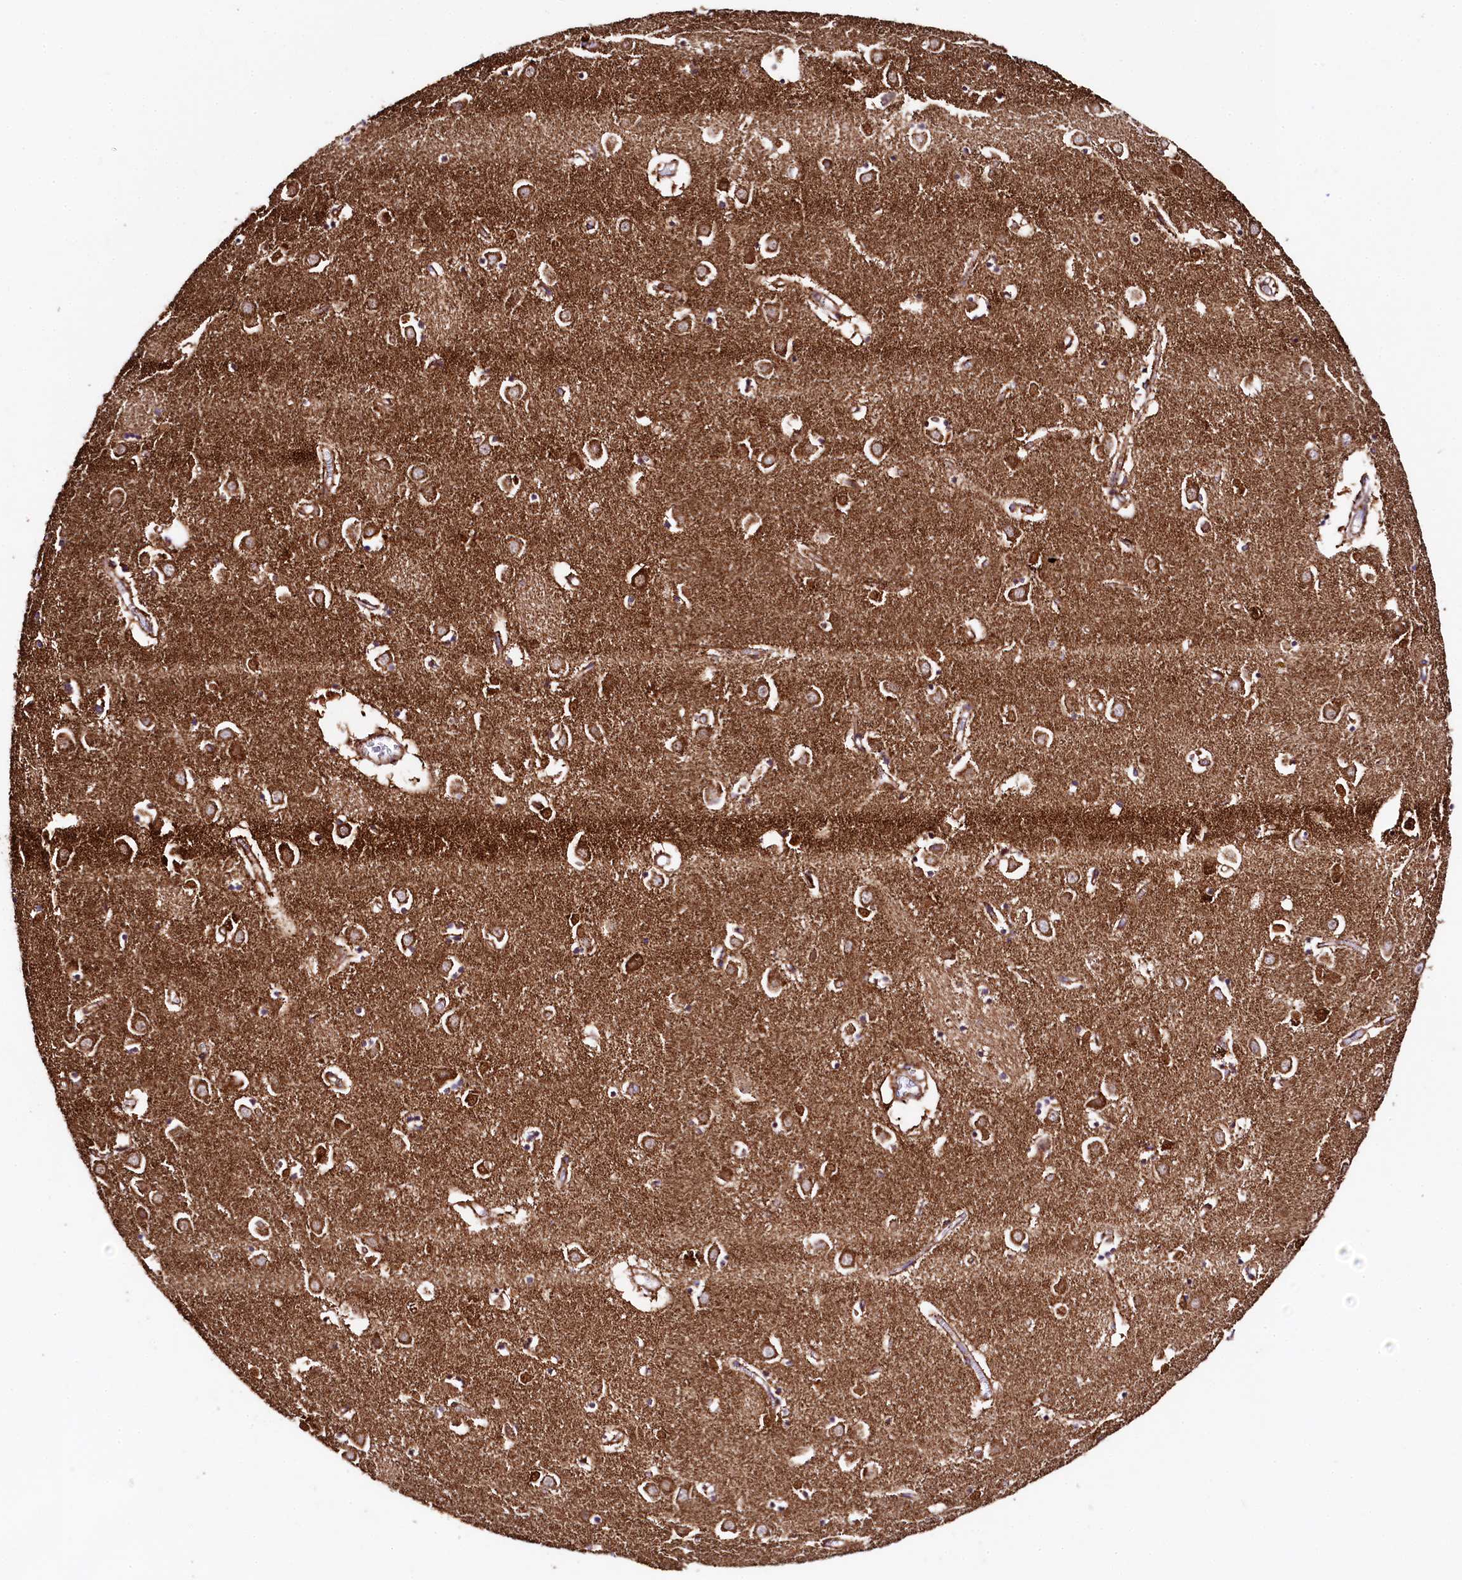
{"staining": {"intensity": "moderate", "quantity": ">75%", "location": "cytoplasmic/membranous"}, "tissue": "caudate", "cell_type": "Glial cells", "image_type": "normal", "snomed": [{"axis": "morphology", "description": "Normal tissue, NOS"}, {"axis": "topography", "description": "Lateral ventricle wall"}], "caption": "Moderate cytoplasmic/membranous staining is seen in approximately >75% of glial cells in benign caudate.", "gene": "CLYBL", "patient": {"sex": "male", "age": 70}}